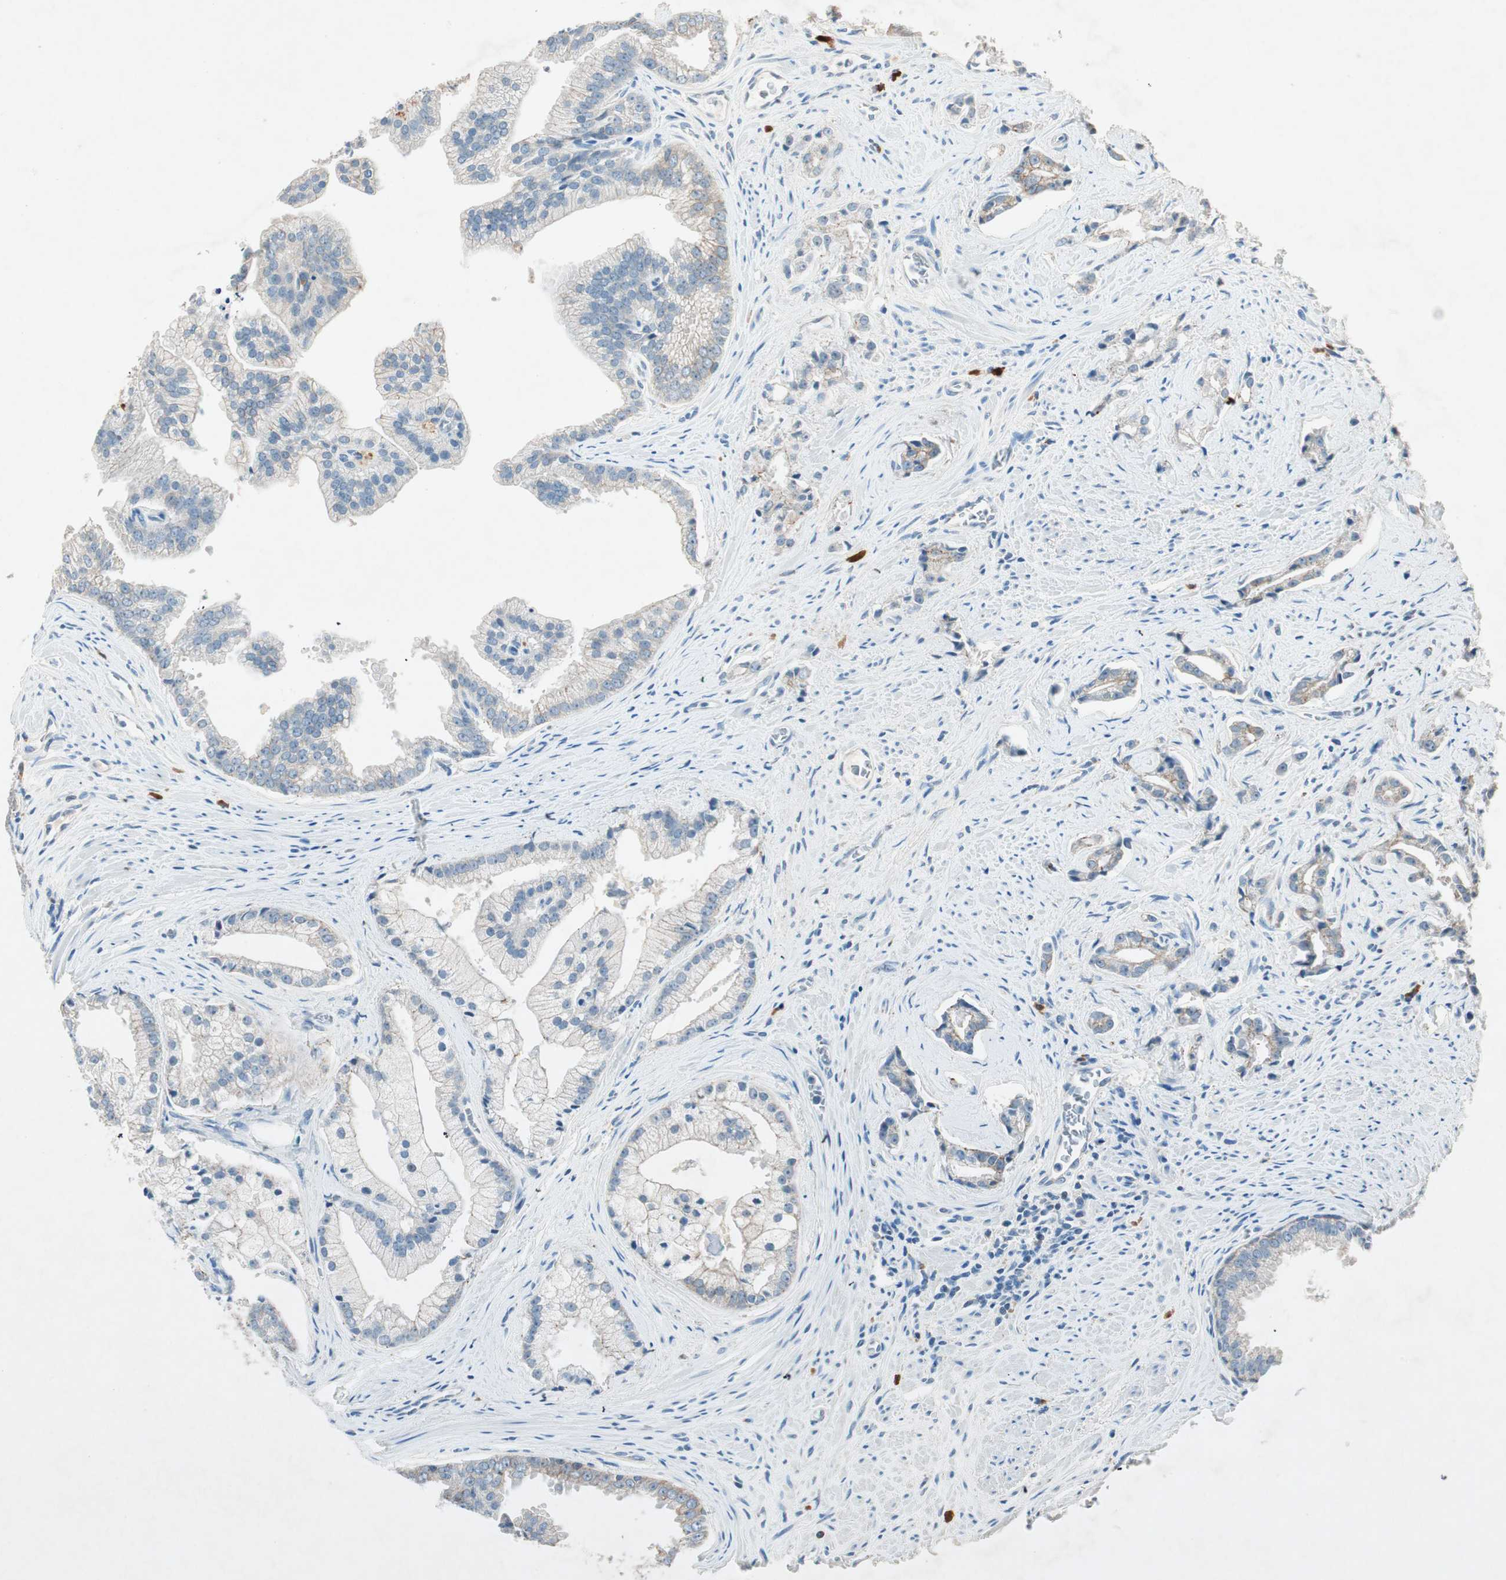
{"staining": {"intensity": "weak", "quantity": "<25%", "location": "cytoplasmic/membranous"}, "tissue": "prostate cancer", "cell_type": "Tumor cells", "image_type": "cancer", "snomed": [{"axis": "morphology", "description": "Adenocarcinoma, High grade"}, {"axis": "topography", "description": "Prostate"}], "caption": "Tumor cells show no significant protein staining in adenocarcinoma (high-grade) (prostate).", "gene": "NKAIN1", "patient": {"sex": "male", "age": 67}}